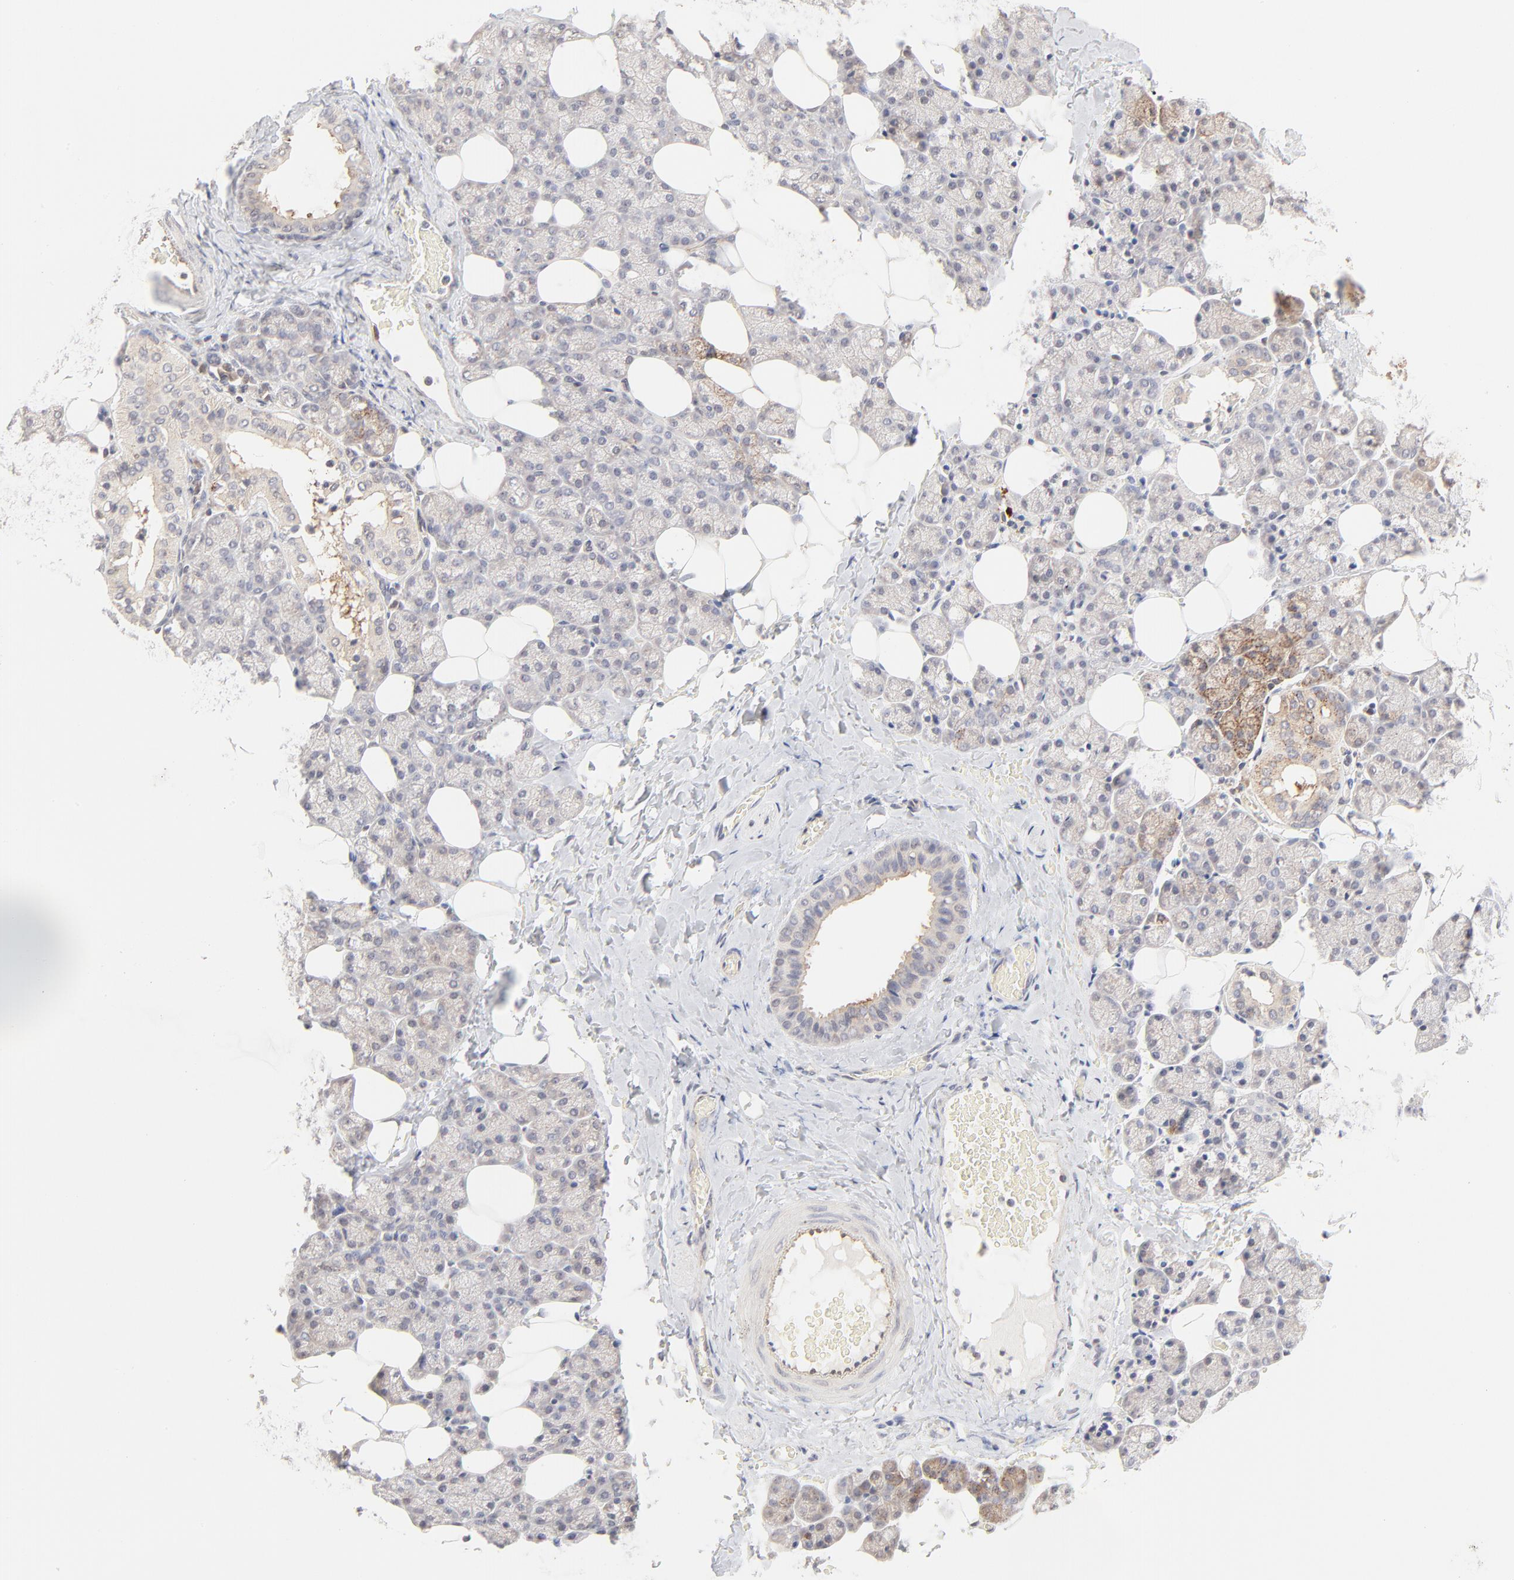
{"staining": {"intensity": "negative", "quantity": "none", "location": "none"}, "tissue": "salivary gland", "cell_type": "Glandular cells", "image_type": "normal", "snomed": [{"axis": "morphology", "description": "Normal tissue, NOS"}, {"axis": "topography", "description": "Lymph node"}, {"axis": "topography", "description": "Salivary gland"}], "caption": "Unremarkable salivary gland was stained to show a protein in brown. There is no significant positivity in glandular cells. (Brightfield microscopy of DAB immunohistochemistry (IHC) at high magnification).", "gene": "CDK6", "patient": {"sex": "male", "age": 8}}